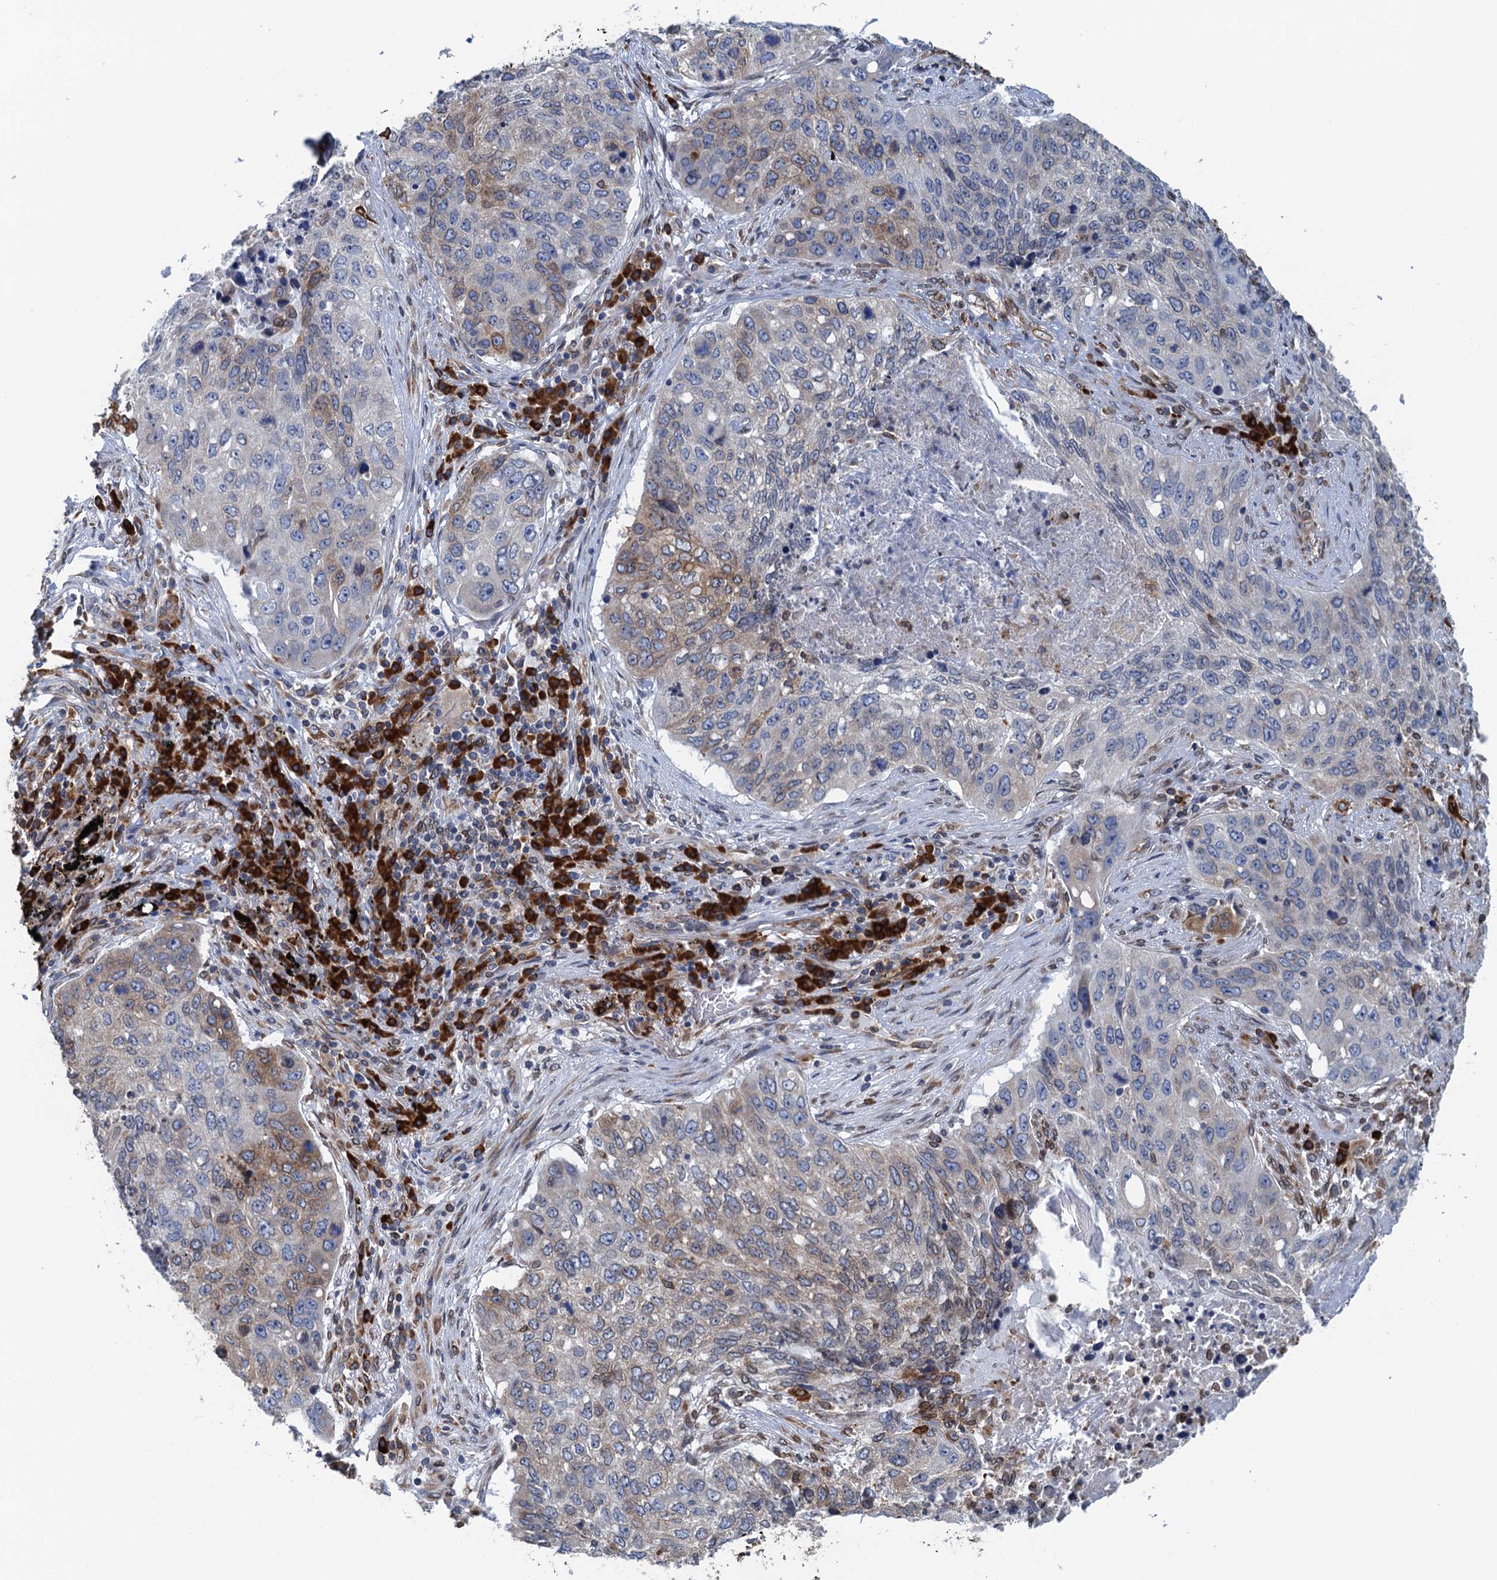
{"staining": {"intensity": "moderate", "quantity": "<25%", "location": "cytoplasmic/membranous"}, "tissue": "lung cancer", "cell_type": "Tumor cells", "image_type": "cancer", "snomed": [{"axis": "morphology", "description": "Squamous cell carcinoma, NOS"}, {"axis": "topography", "description": "Lung"}], "caption": "There is low levels of moderate cytoplasmic/membranous staining in tumor cells of lung cancer (squamous cell carcinoma), as demonstrated by immunohistochemical staining (brown color).", "gene": "TMEM205", "patient": {"sex": "female", "age": 63}}